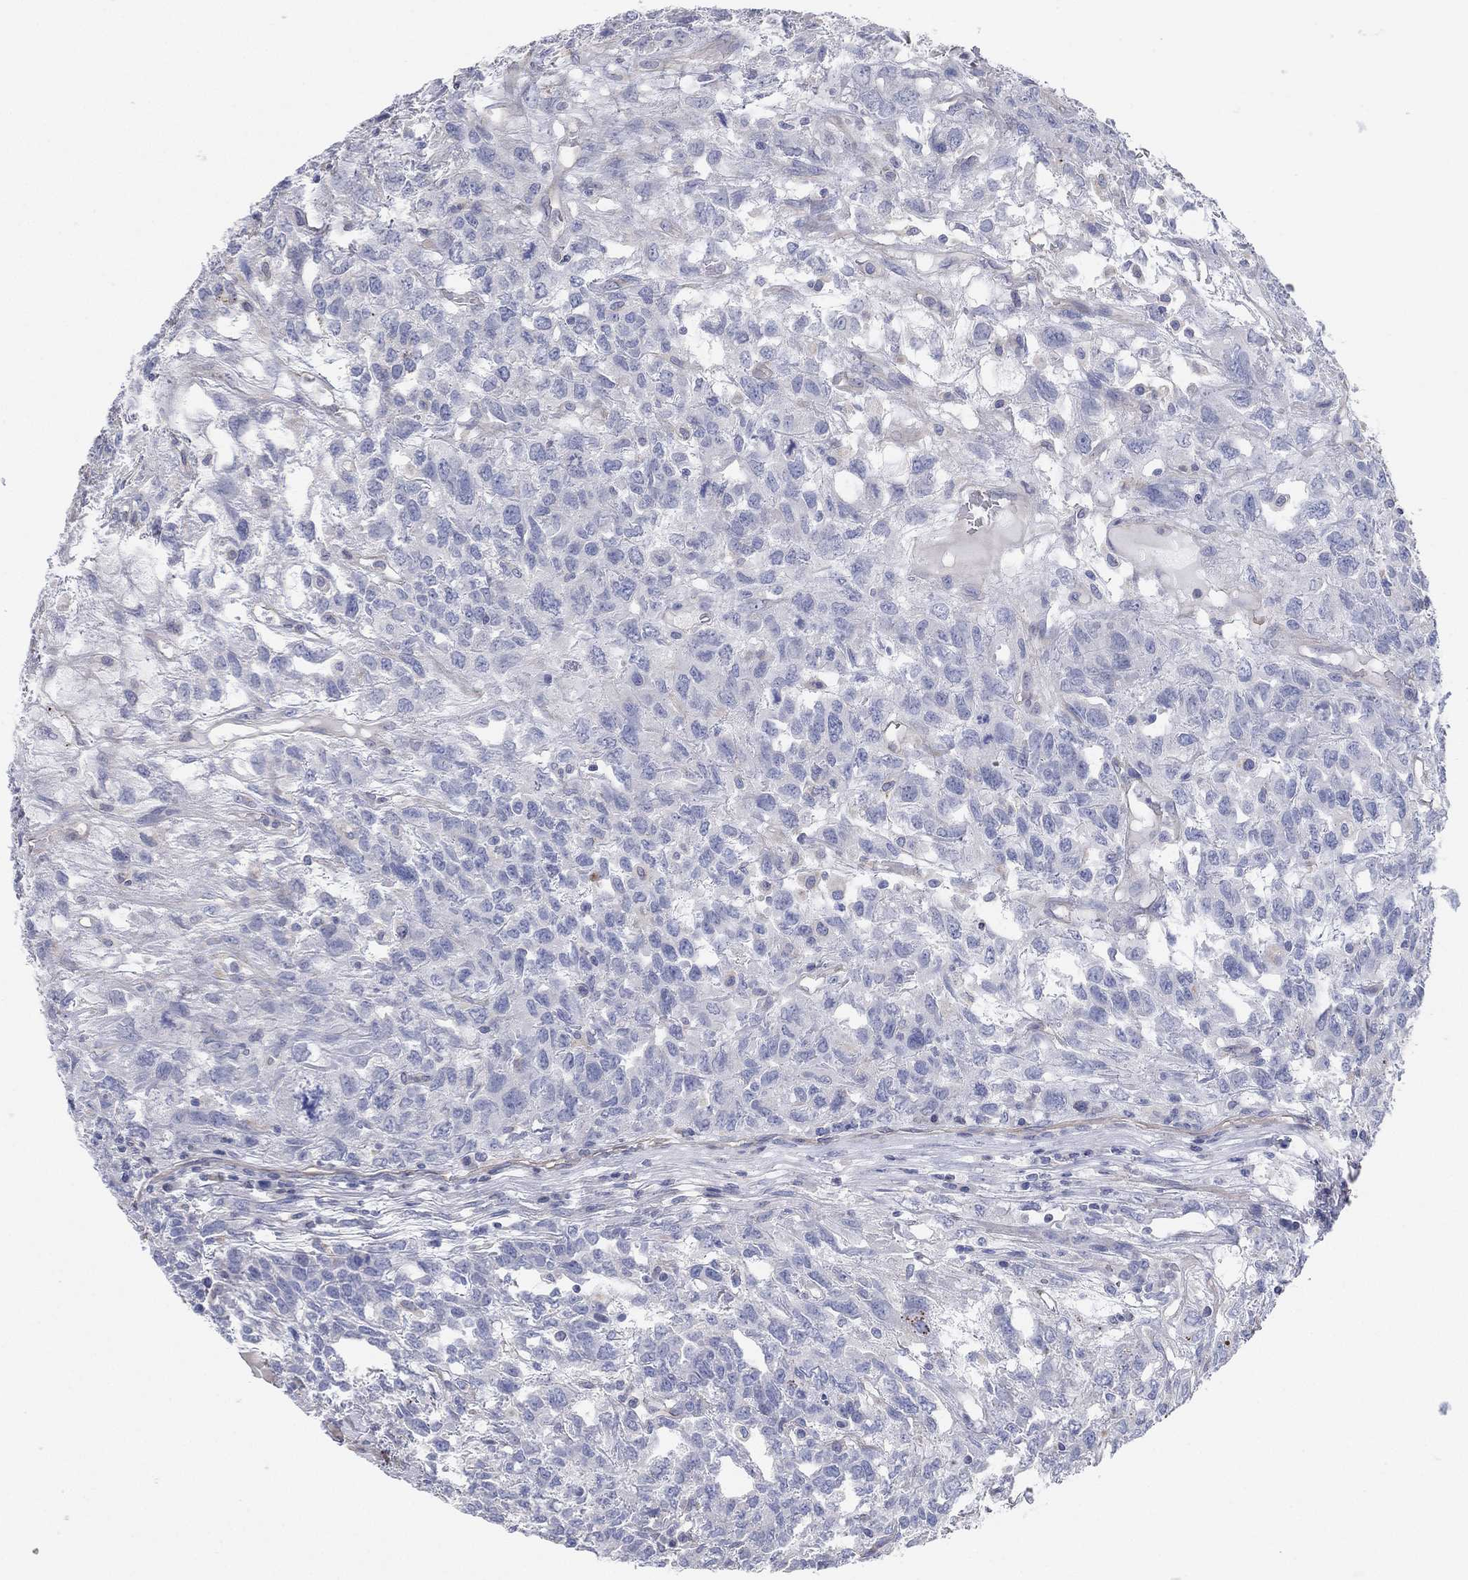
{"staining": {"intensity": "negative", "quantity": "none", "location": "none"}, "tissue": "testis cancer", "cell_type": "Tumor cells", "image_type": "cancer", "snomed": [{"axis": "morphology", "description": "Seminoma, NOS"}, {"axis": "topography", "description": "Testis"}], "caption": "An image of testis cancer (seminoma) stained for a protein demonstrates no brown staining in tumor cells. (DAB immunohistochemistry (IHC) visualized using brightfield microscopy, high magnification).", "gene": "CFTR", "patient": {"sex": "male", "age": 52}}